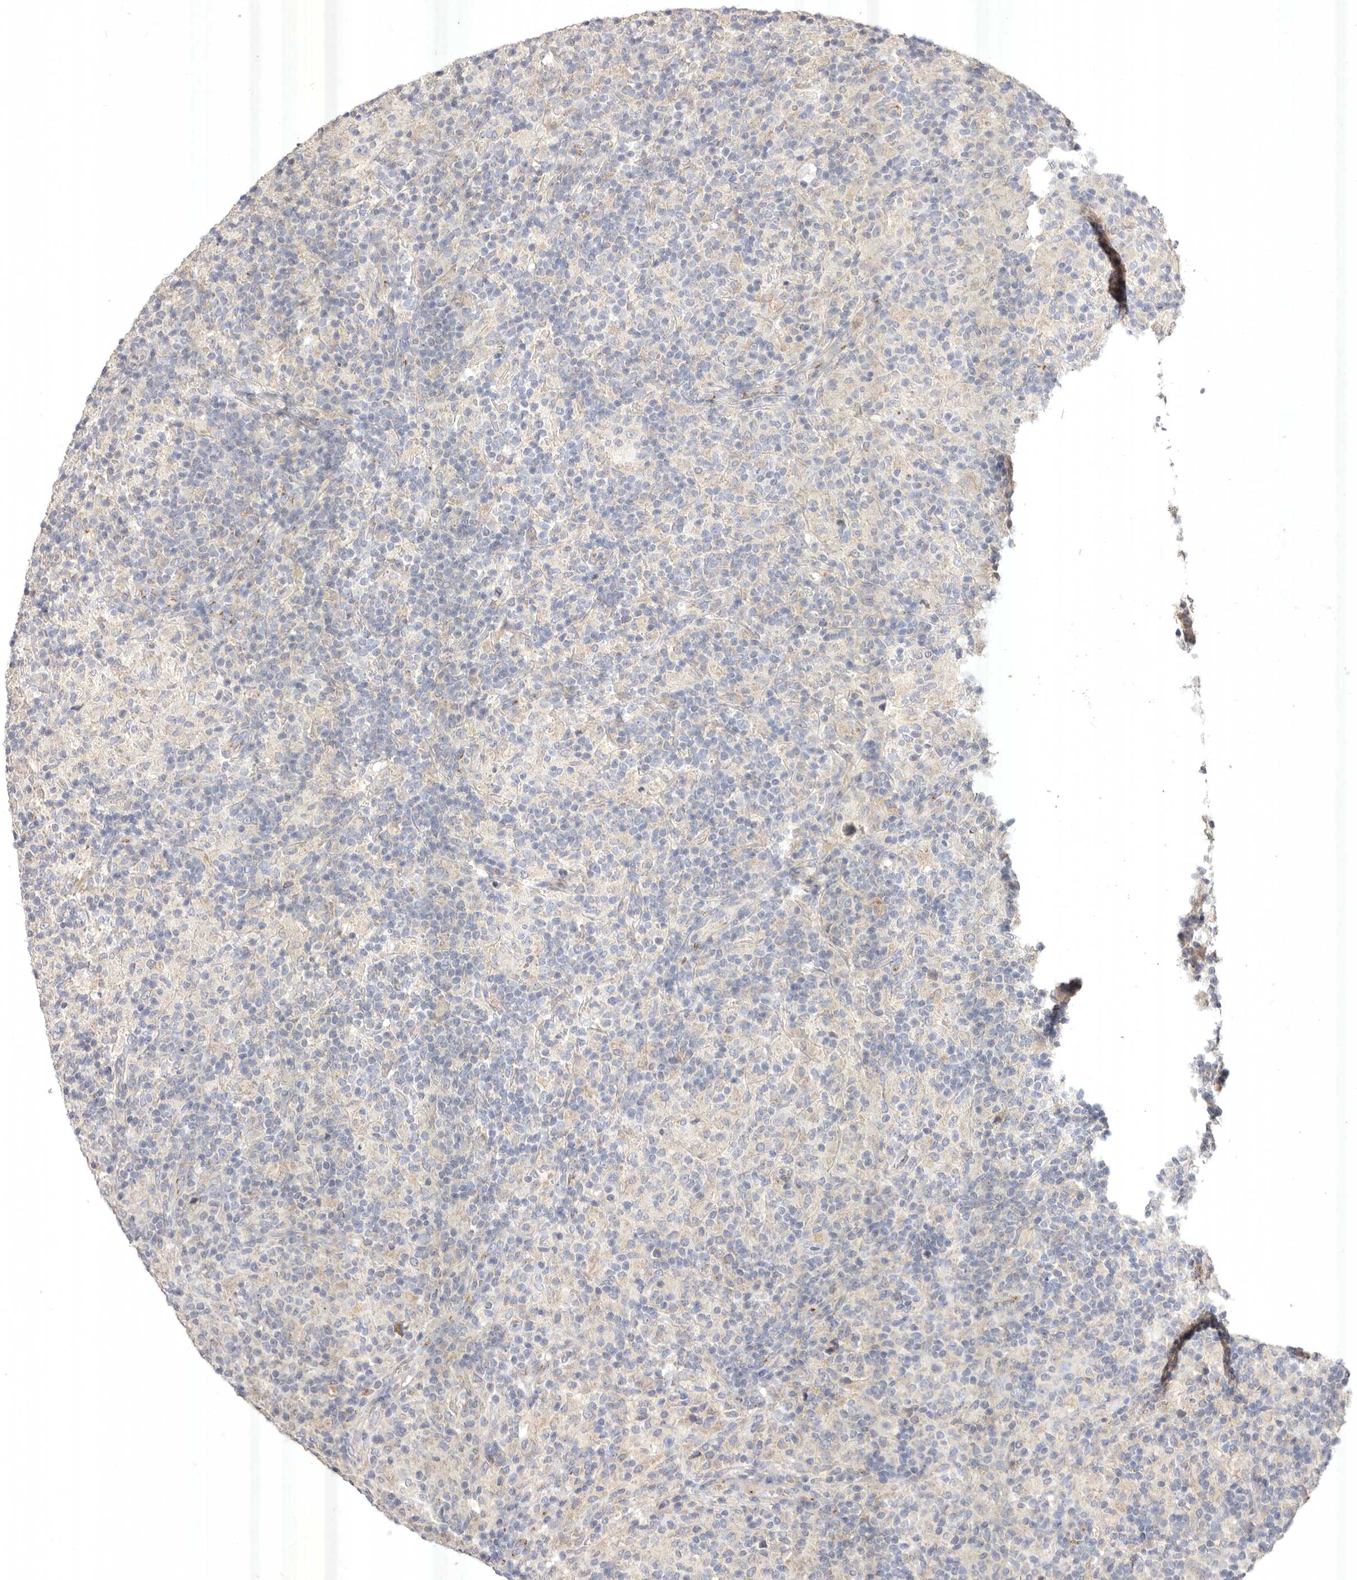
{"staining": {"intensity": "negative", "quantity": "none", "location": "none"}, "tissue": "lymphoma", "cell_type": "Tumor cells", "image_type": "cancer", "snomed": [{"axis": "morphology", "description": "Hodgkin's disease, NOS"}, {"axis": "topography", "description": "Lymph node"}], "caption": "Immunohistochemical staining of lymphoma exhibits no significant expression in tumor cells. (DAB (3,3'-diaminobenzidine) IHC visualized using brightfield microscopy, high magnification).", "gene": "USP24", "patient": {"sex": "male", "age": 70}}